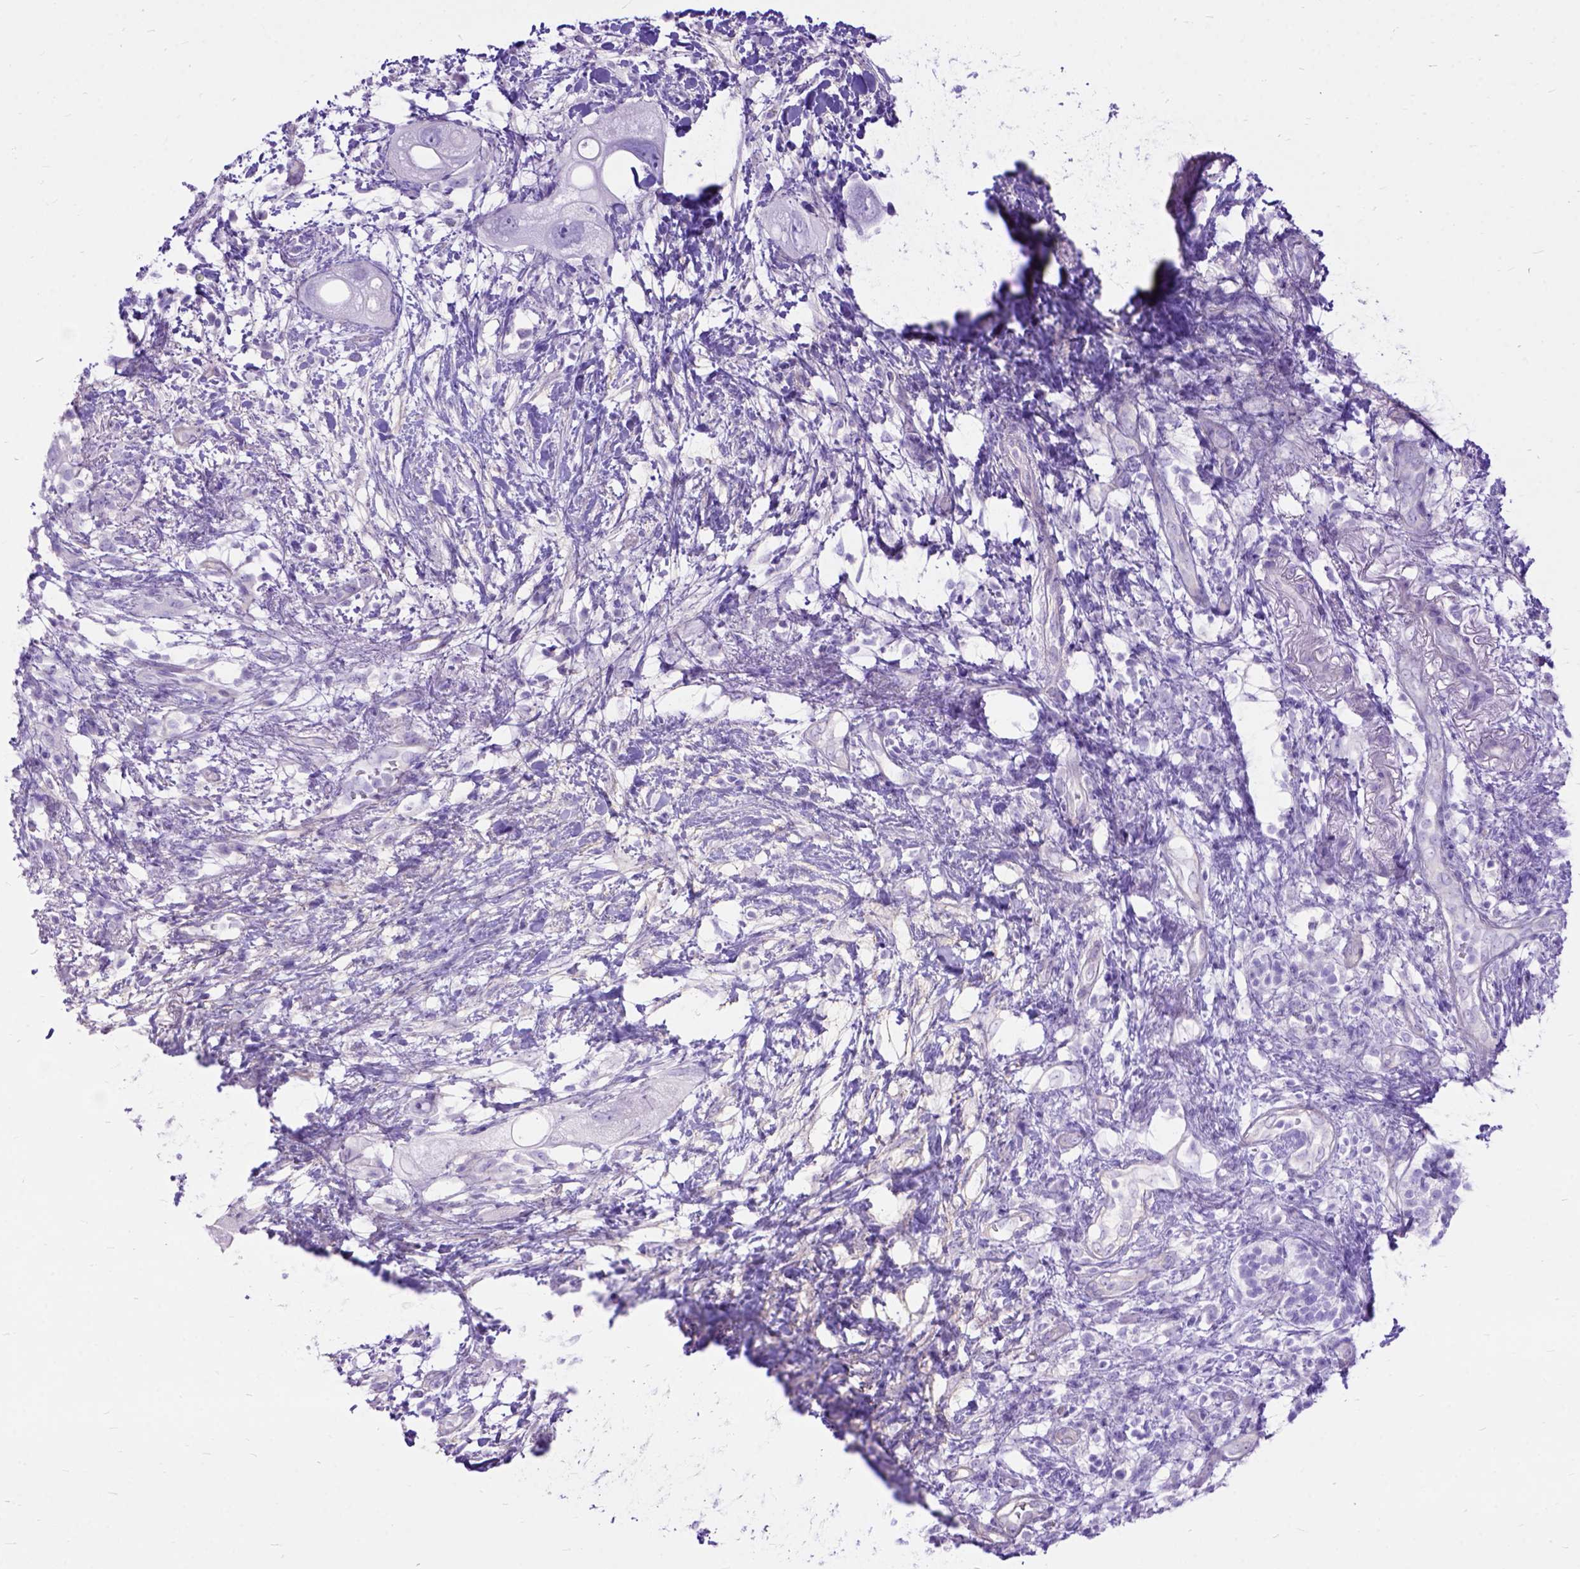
{"staining": {"intensity": "negative", "quantity": "none", "location": "none"}, "tissue": "pancreatic cancer", "cell_type": "Tumor cells", "image_type": "cancer", "snomed": [{"axis": "morphology", "description": "Adenocarcinoma, NOS"}, {"axis": "topography", "description": "Pancreas"}], "caption": "Pancreatic cancer (adenocarcinoma) was stained to show a protein in brown. There is no significant expression in tumor cells.", "gene": "ARL9", "patient": {"sex": "female", "age": 72}}